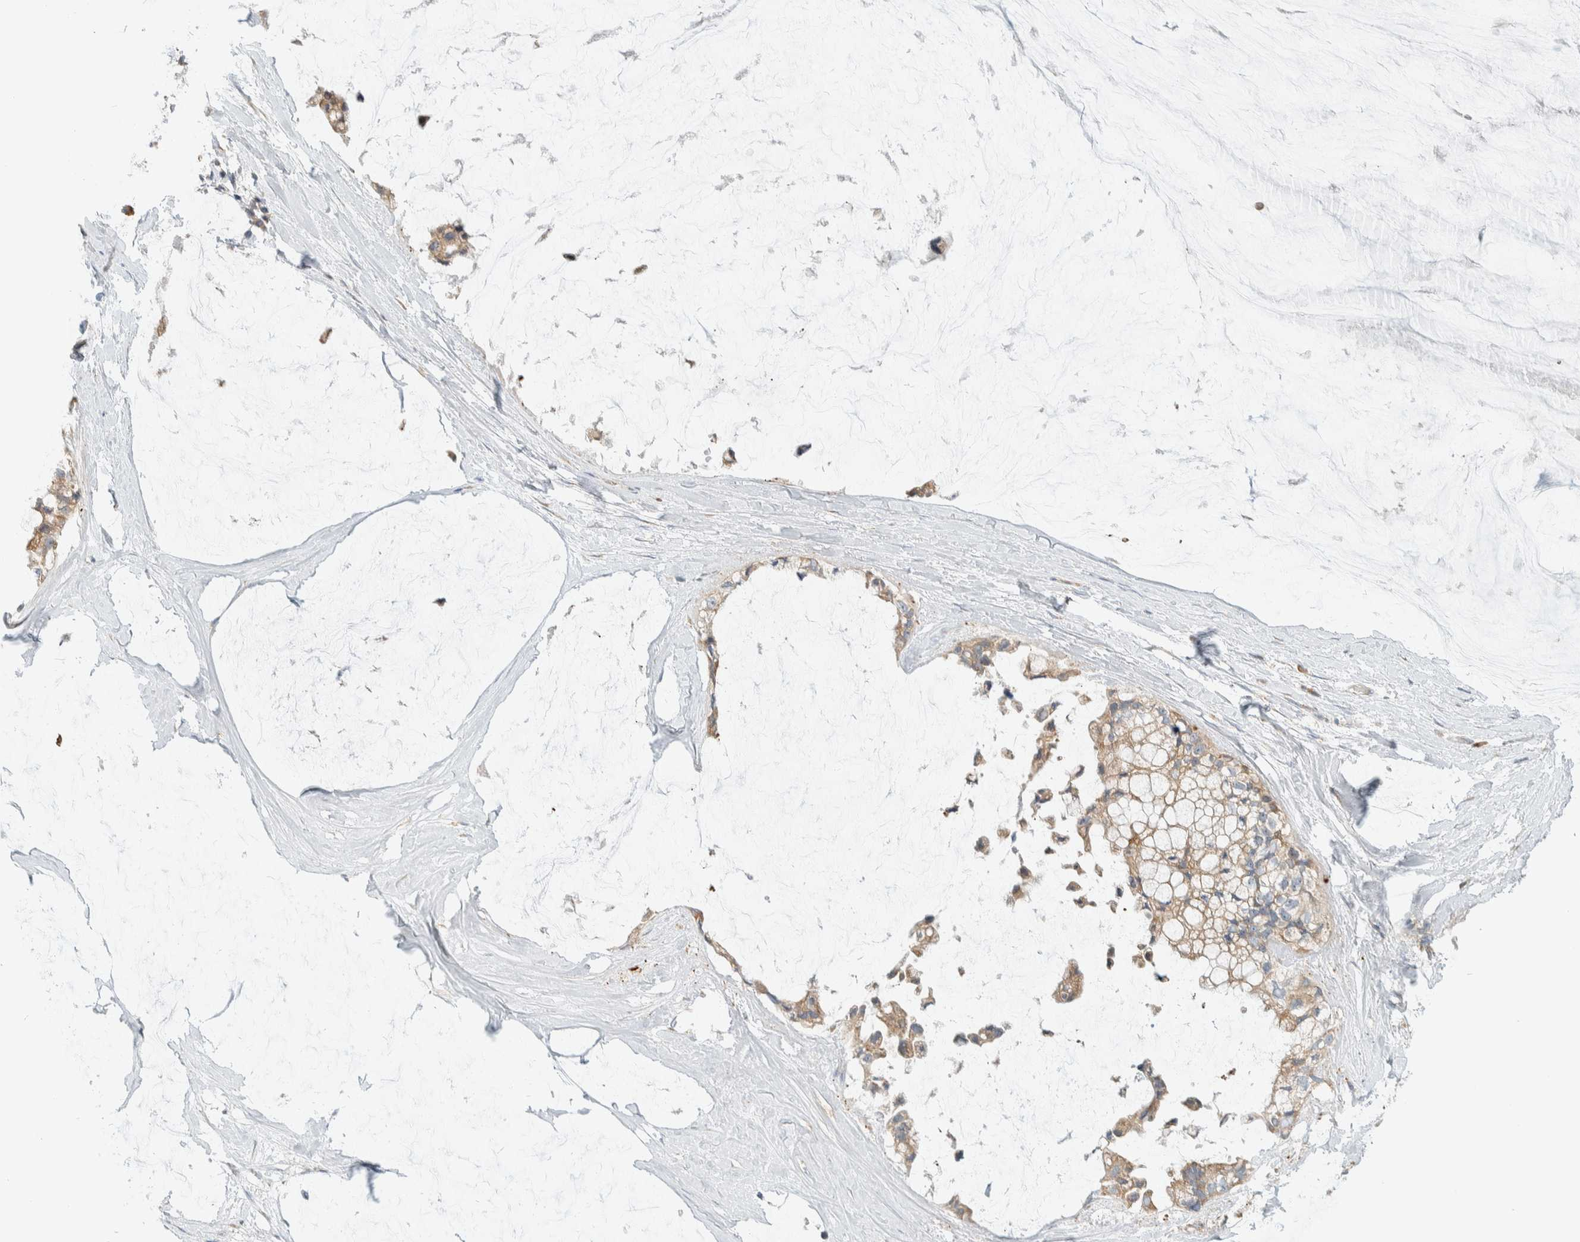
{"staining": {"intensity": "weak", "quantity": ">75%", "location": "cytoplasmic/membranous"}, "tissue": "ovarian cancer", "cell_type": "Tumor cells", "image_type": "cancer", "snomed": [{"axis": "morphology", "description": "Cystadenocarcinoma, mucinous, NOS"}, {"axis": "topography", "description": "Ovary"}], "caption": "Protein positivity by immunohistochemistry (IHC) demonstrates weak cytoplasmic/membranous staining in approximately >75% of tumor cells in ovarian cancer (mucinous cystadenocarcinoma). The protein is shown in brown color, while the nuclei are stained blue.", "gene": "CCDC57", "patient": {"sex": "female", "age": 39}}